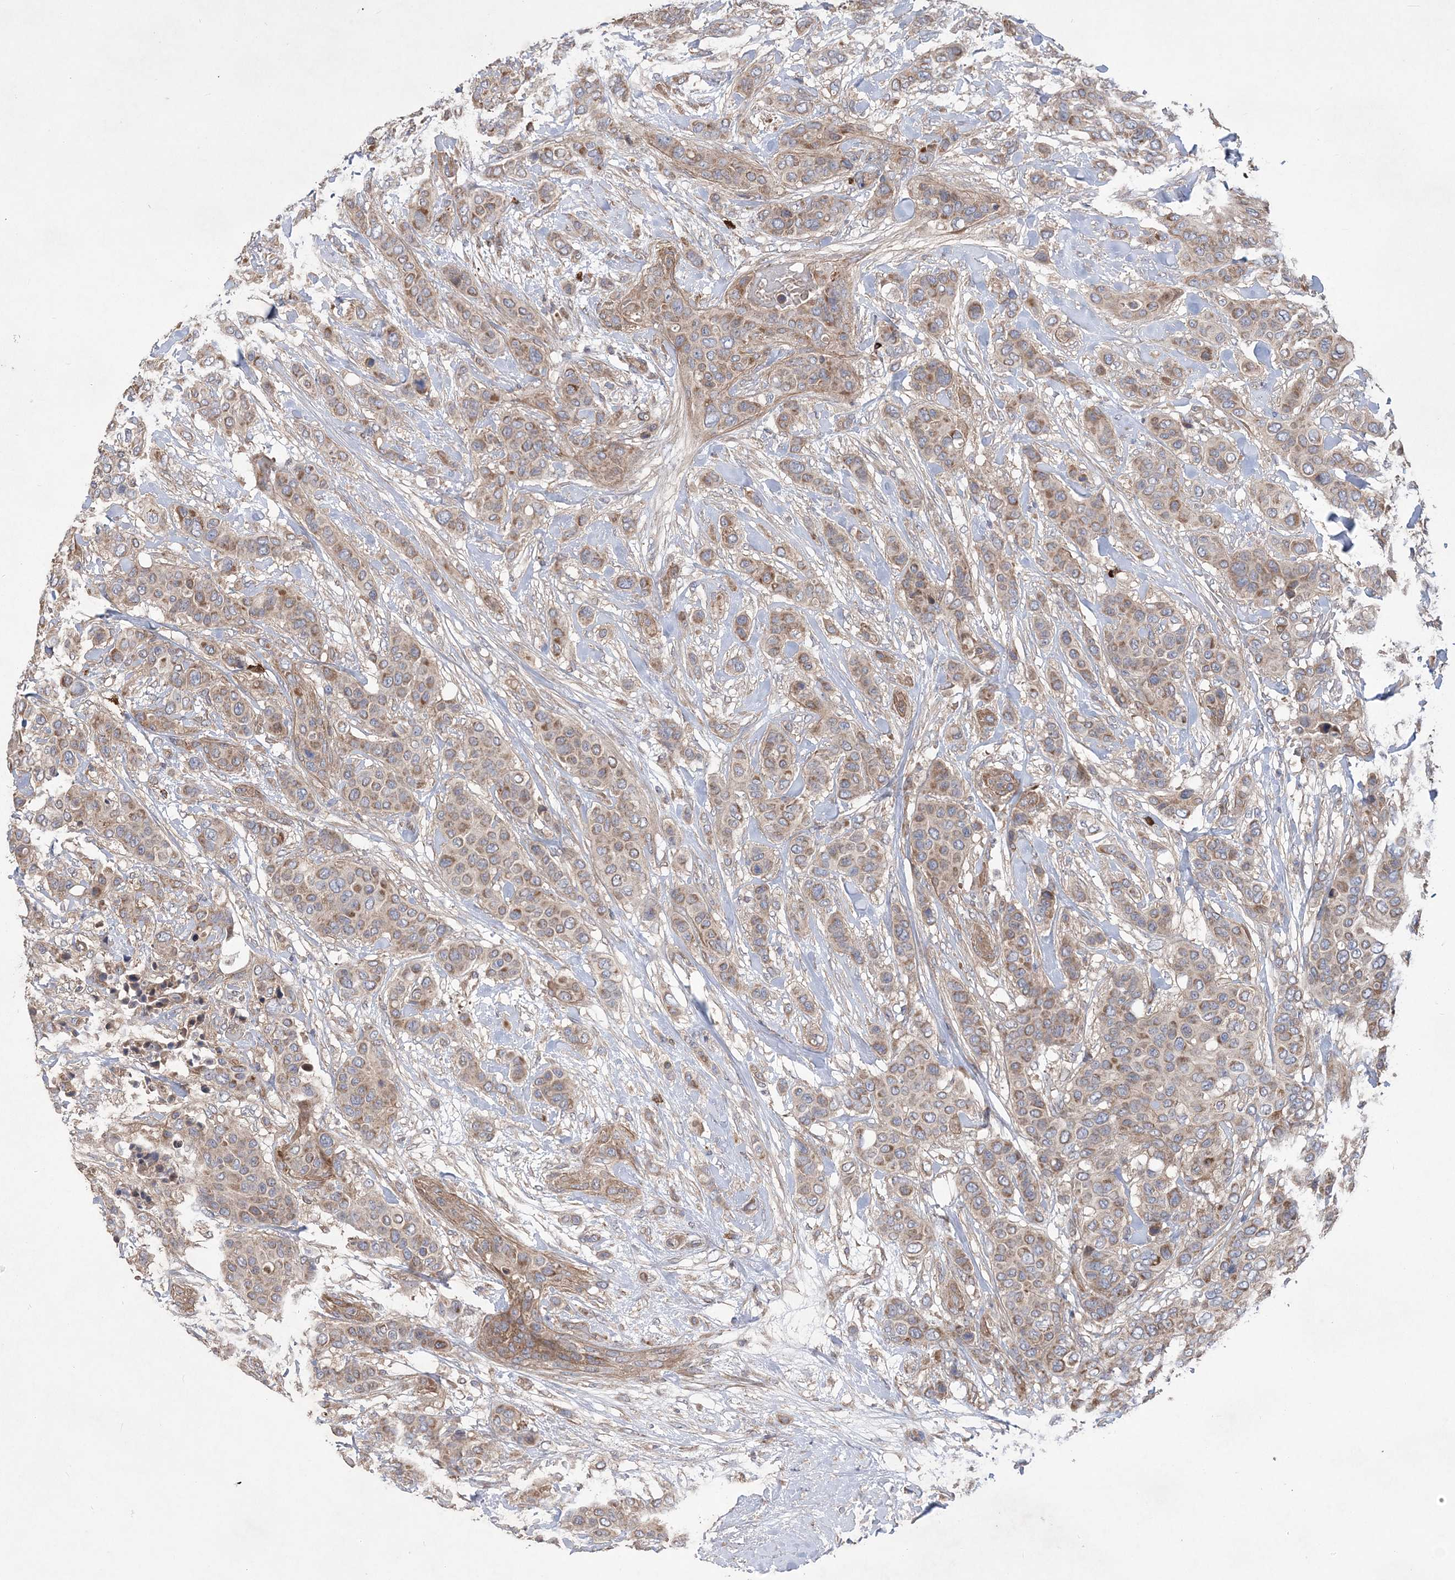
{"staining": {"intensity": "weak", "quantity": ">75%", "location": "cytoplasmic/membranous"}, "tissue": "breast cancer", "cell_type": "Tumor cells", "image_type": "cancer", "snomed": [{"axis": "morphology", "description": "Lobular carcinoma"}, {"axis": "topography", "description": "Breast"}], "caption": "Protein expression analysis of human breast lobular carcinoma reveals weak cytoplasmic/membranous expression in about >75% of tumor cells. The staining was performed using DAB (3,3'-diaminobenzidine) to visualize the protein expression in brown, while the nuclei were stained in blue with hematoxylin (Magnification: 20x).", "gene": "MTRF1L", "patient": {"sex": "female", "age": 51}}